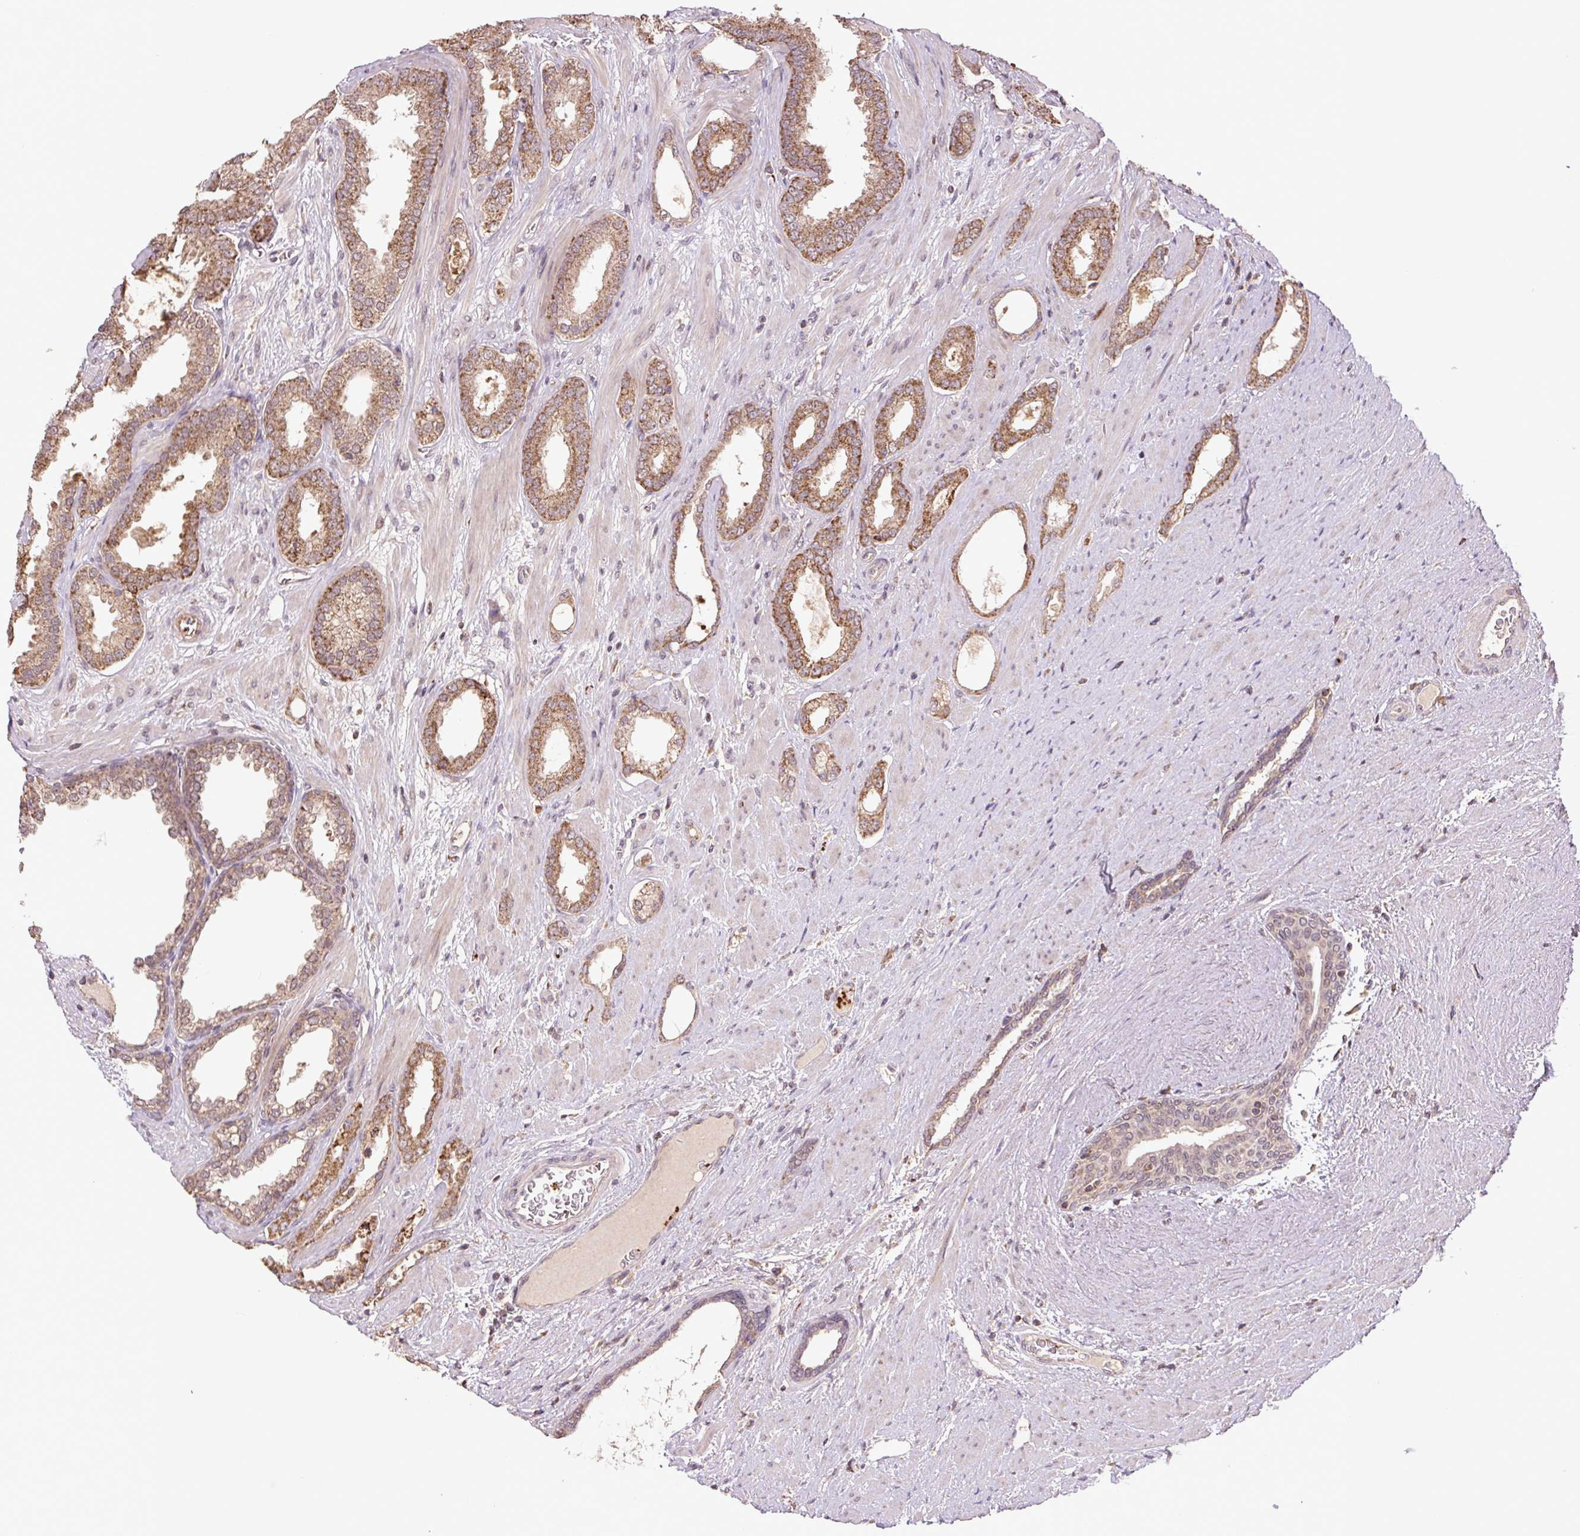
{"staining": {"intensity": "moderate", "quantity": ">75%", "location": "cytoplasmic/membranous"}, "tissue": "prostate cancer", "cell_type": "Tumor cells", "image_type": "cancer", "snomed": [{"axis": "morphology", "description": "Adenocarcinoma, High grade"}, {"axis": "topography", "description": "Prostate"}], "caption": "About >75% of tumor cells in human prostate cancer exhibit moderate cytoplasmic/membranous protein expression as visualized by brown immunohistochemical staining.", "gene": "TMEM160", "patient": {"sex": "male", "age": 58}}